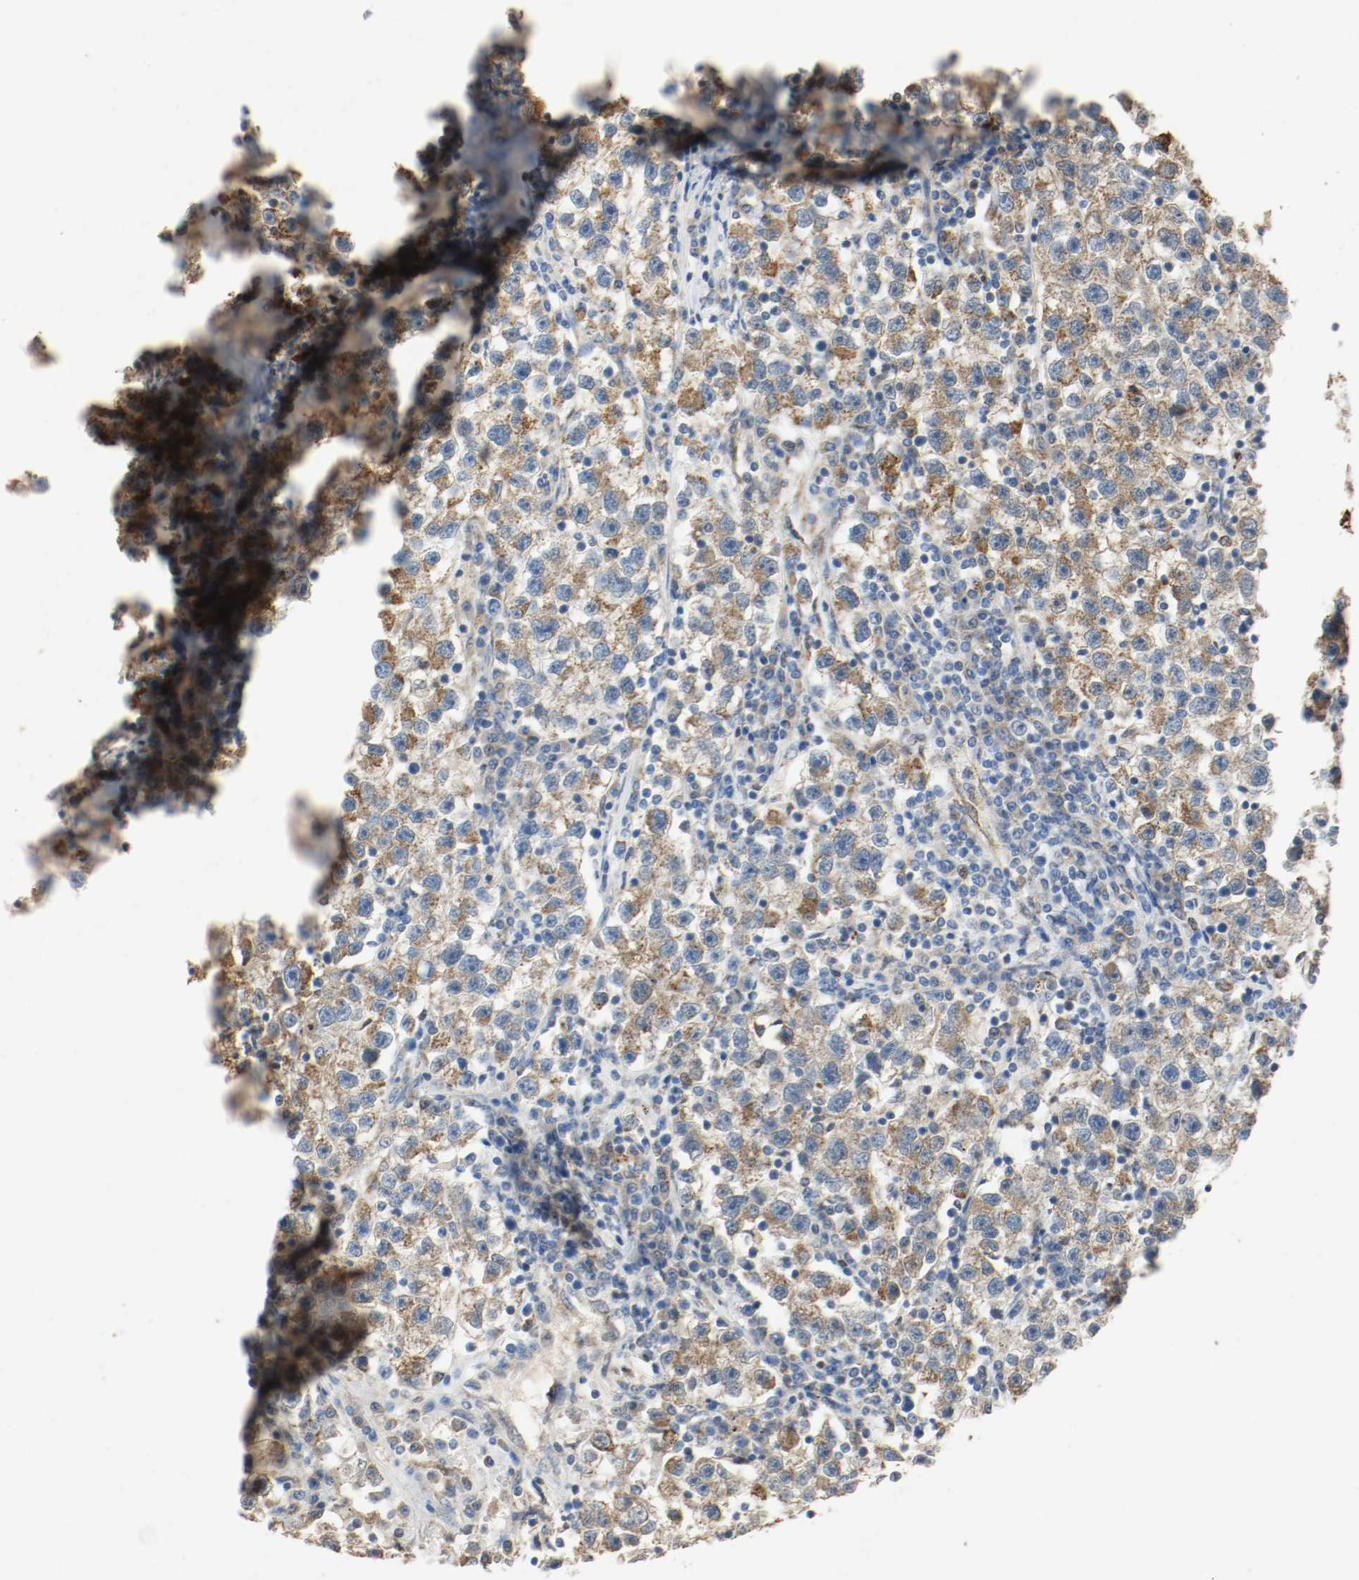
{"staining": {"intensity": "strong", "quantity": ">75%", "location": "cytoplasmic/membranous"}, "tissue": "testis cancer", "cell_type": "Tumor cells", "image_type": "cancer", "snomed": [{"axis": "morphology", "description": "Seminoma, NOS"}, {"axis": "topography", "description": "Testis"}], "caption": "The photomicrograph displays staining of testis cancer (seminoma), revealing strong cytoplasmic/membranous protein positivity (brown color) within tumor cells. Nuclei are stained in blue.", "gene": "ALDH4A1", "patient": {"sex": "male", "age": 22}}